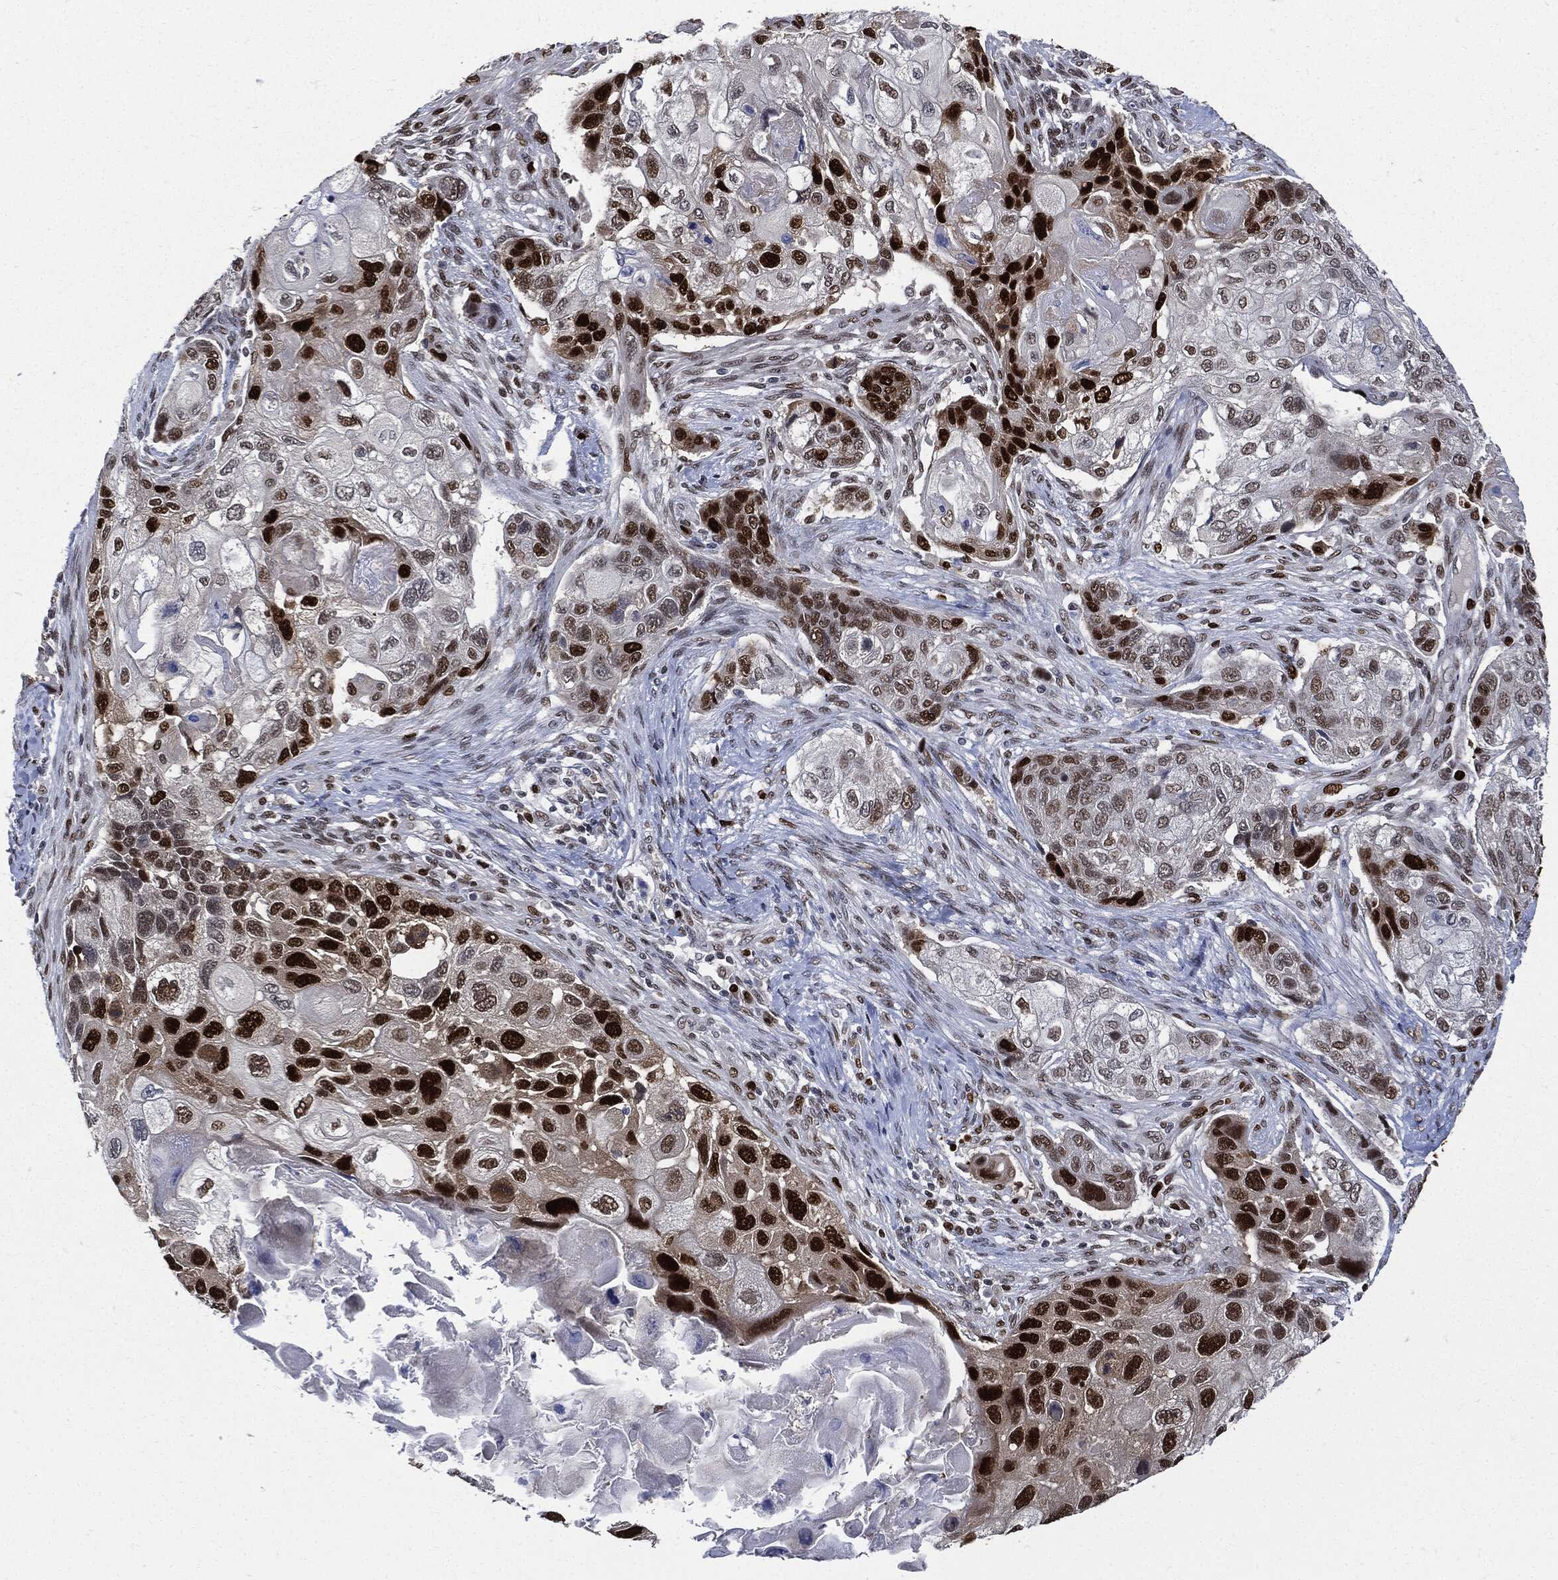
{"staining": {"intensity": "strong", "quantity": "25%-75%", "location": "nuclear"}, "tissue": "lung cancer", "cell_type": "Tumor cells", "image_type": "cancer", "snomed": [{"axis": "morphology", "description": "Normal tissue, NOS"}, {"axis": "morphology", "description": "Squamous cell carcinoma, NOS"}, {"axis": "topography", "description": "Bronchus"}, {"axis": "topography", "description": "Lung"}], "caption": "Strong nuclear expression is identified in about 25%-75% of tumor cells in lung squamous cell carcinoma. The staining was performed using DAB (3,3'-diaminobenzidine) to visualize the protein expression in brown, while the nuclei were stained in blue with hematoxylin (Magnification: 20x).", "gene": "PCNA", "patient": {"sex": "male", "age": 69}}